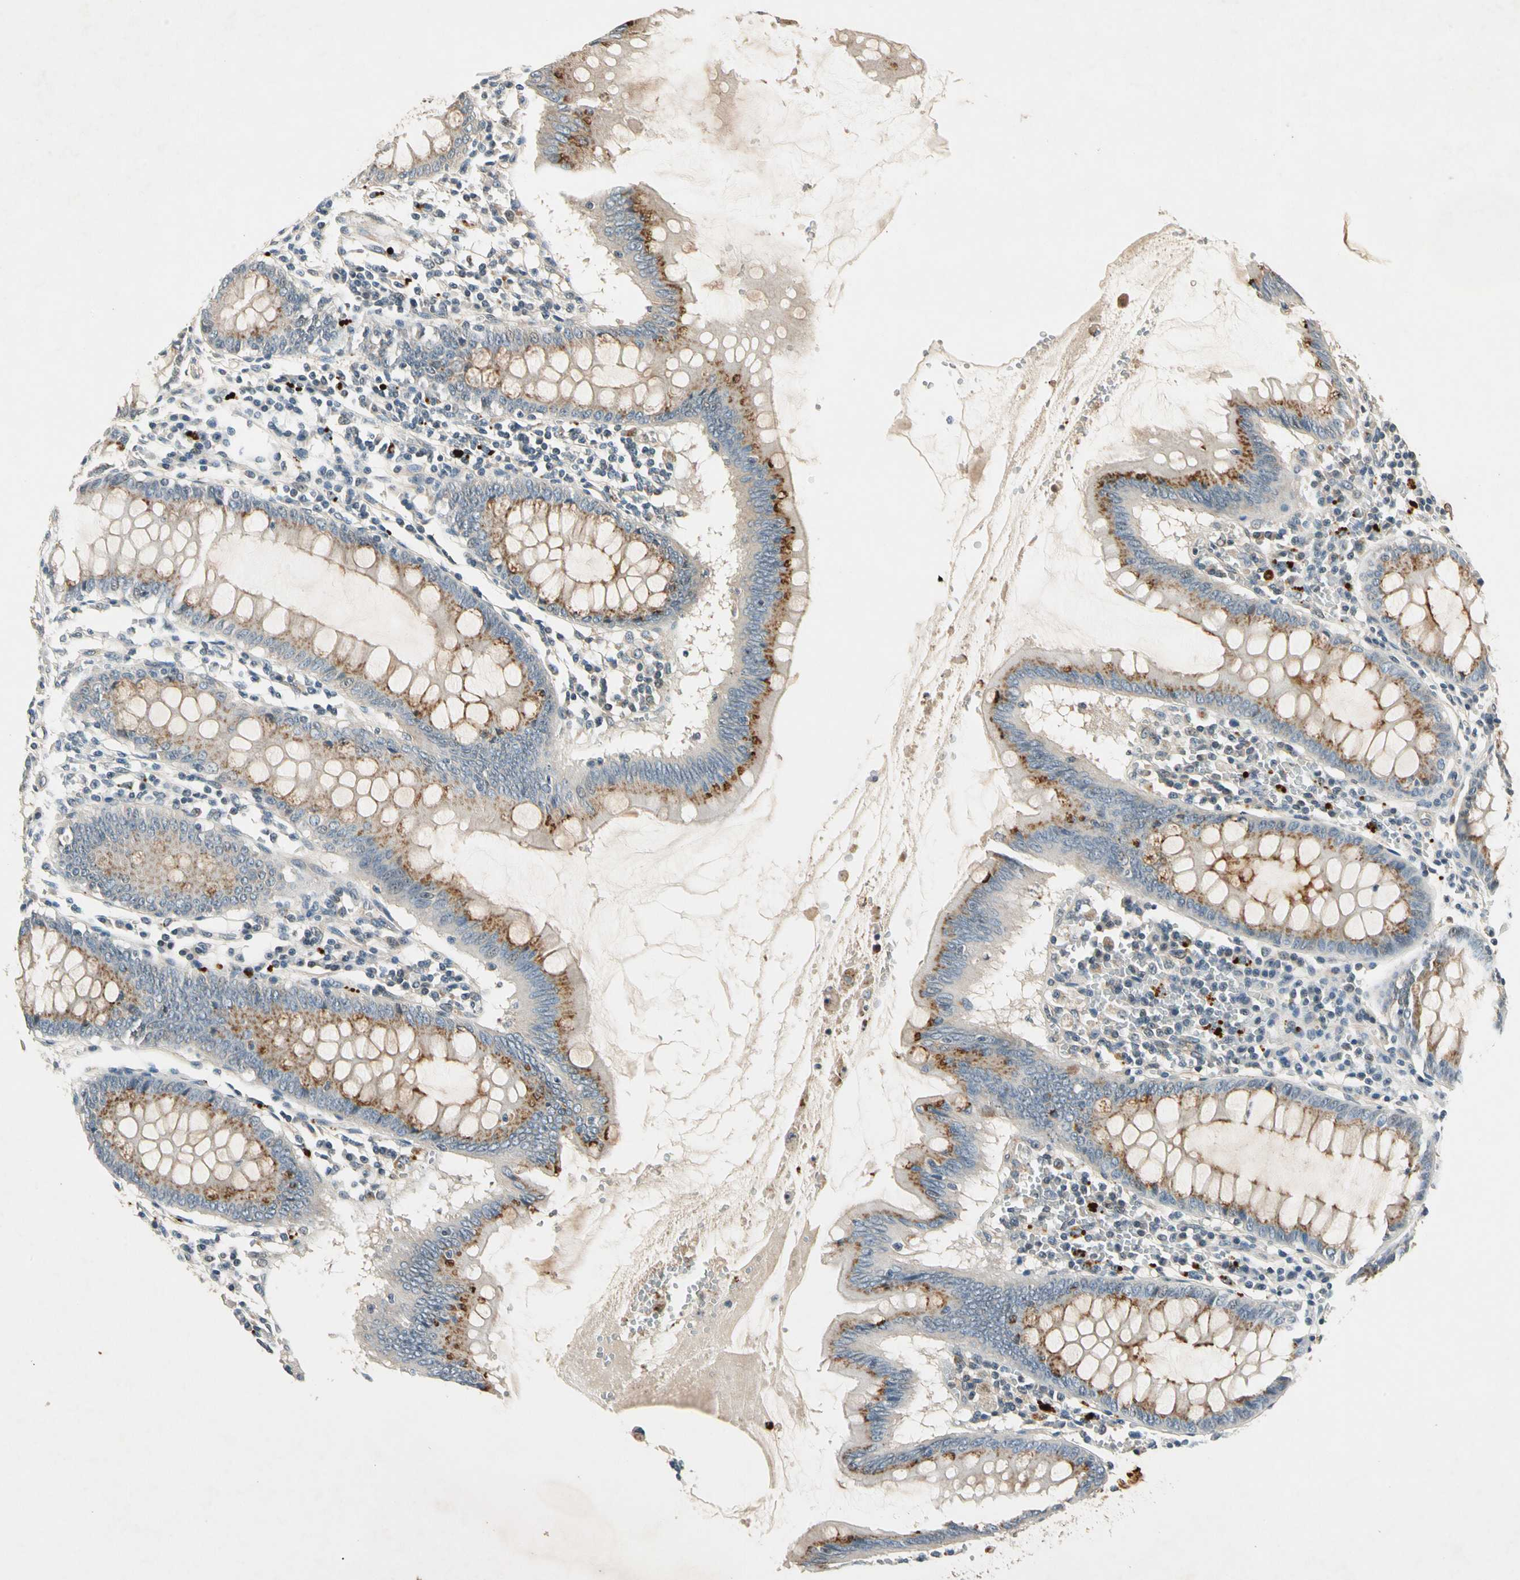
{"staining": {"intensity": "moderate", "quantity": "25%-75%", "location": "cytoplasmic/membranous"}, "tissue": "colon", "cell_type": "Endothelial cells", "image_type": "normal", "snomed": [{"axis": "morphology", "description": "Normal tissue, NOS"}, {"axis": "topography", "description": "Colon"}], "caption": "A high-resolution histopathology image shows immunohistochemistry staining of normal colon, which displays moderate cytoplasmic/membranous staining in about 25%-75% of endothelial cells.", "gene": "ROCK2", "patient": {"sex": "male", "age": 62}}